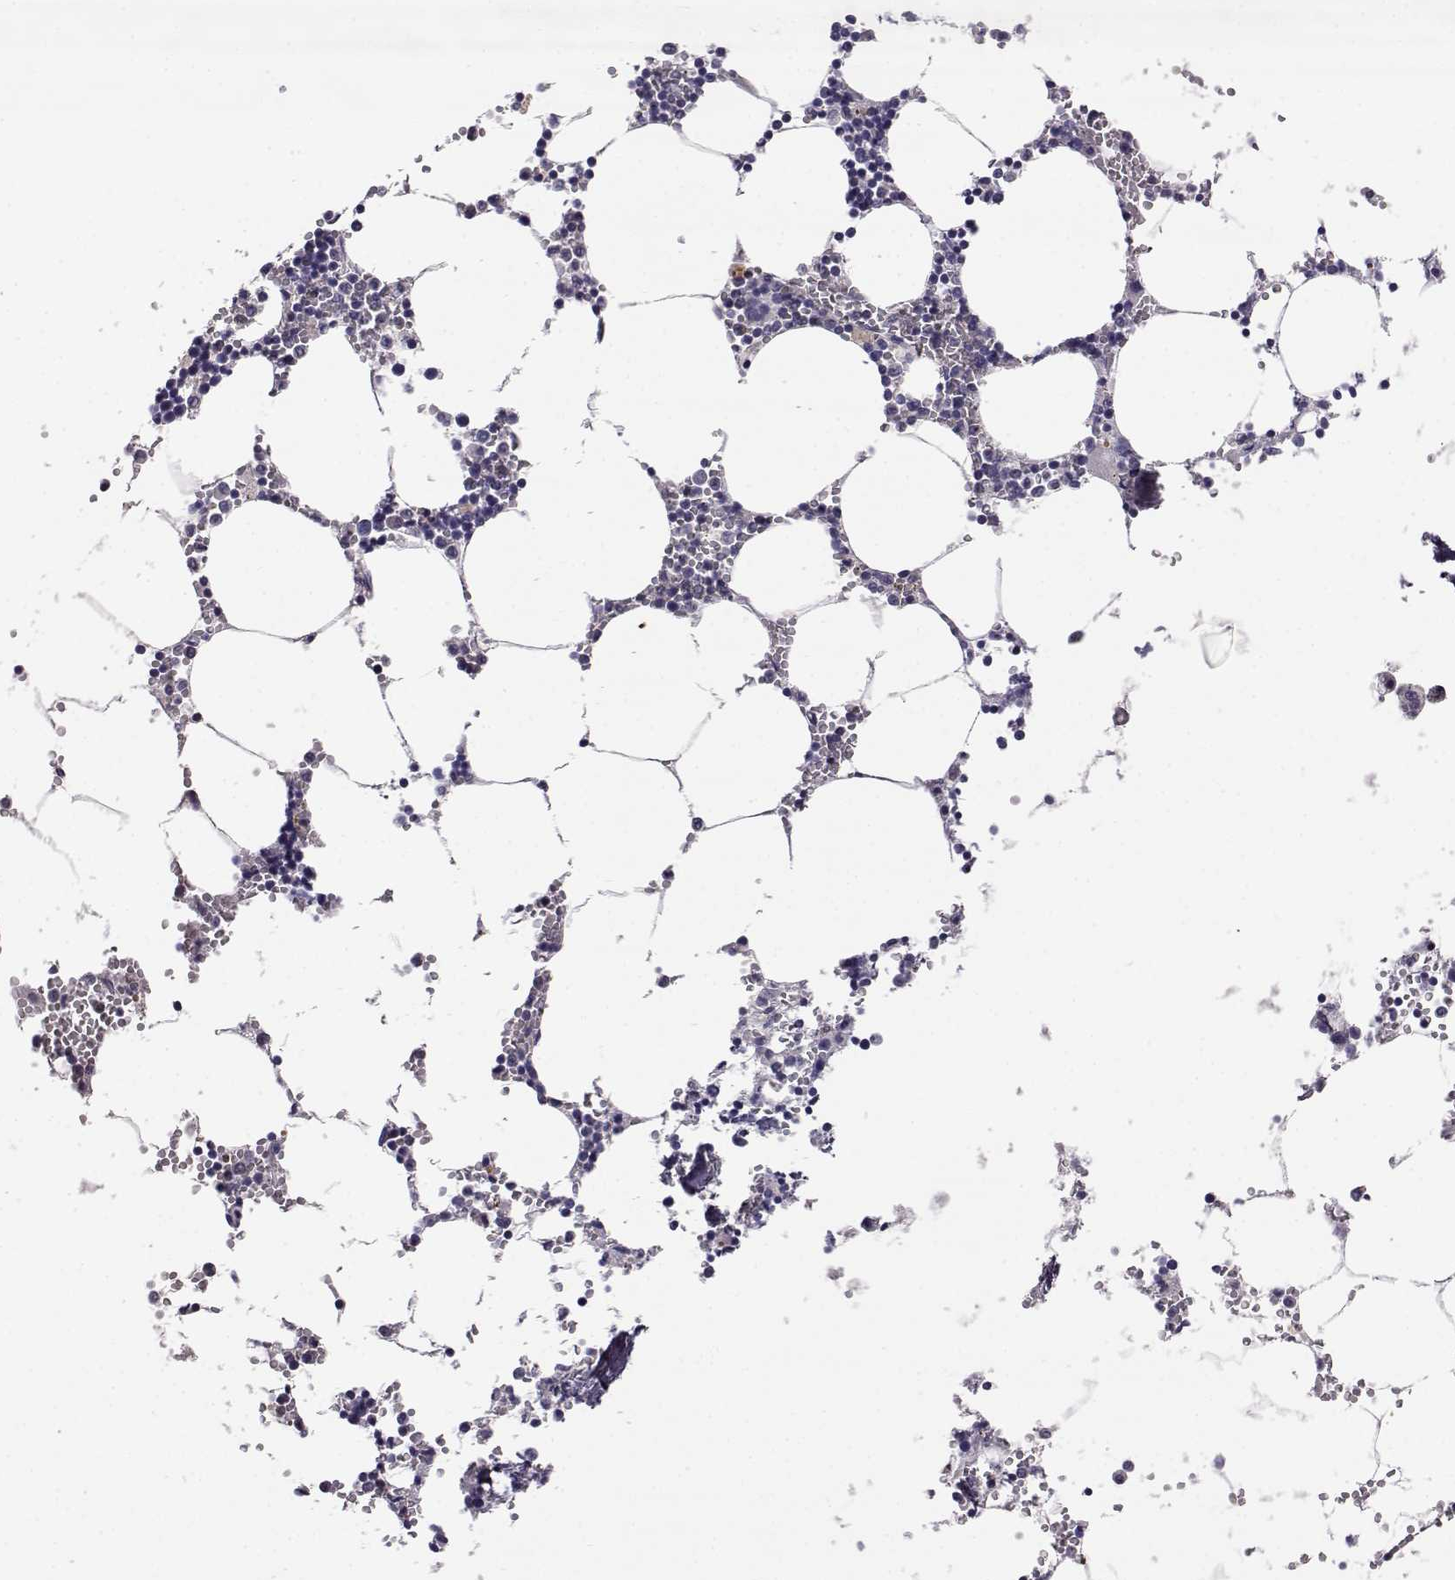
{"staining": {"intensity": "weak", "quantity": "<25%", "location": "cytoplasmic/membranous"}, "tissue": "bone marrow", "cell_type": "Hematopoietic cells", "image_type": "normal", "snomed": [{"axis": "morphology", "description": "Normal tissue, NOS"}, {"axis": "topography", "description": "Bone marrow"}], "caption": "Immunohistochemistry (IHC) micrograph of benign bone marrow stained for a protein (brown), which demonstrates no positivity in hematopoietic cells. The staining was performed using DAB to visualize the protein expression in brown, while the nuclei were stained in blue with hematoxylin (Magnification: 20x).", "gene": "AKR1B1", "patient": {"sex": "male", "age": 54}}